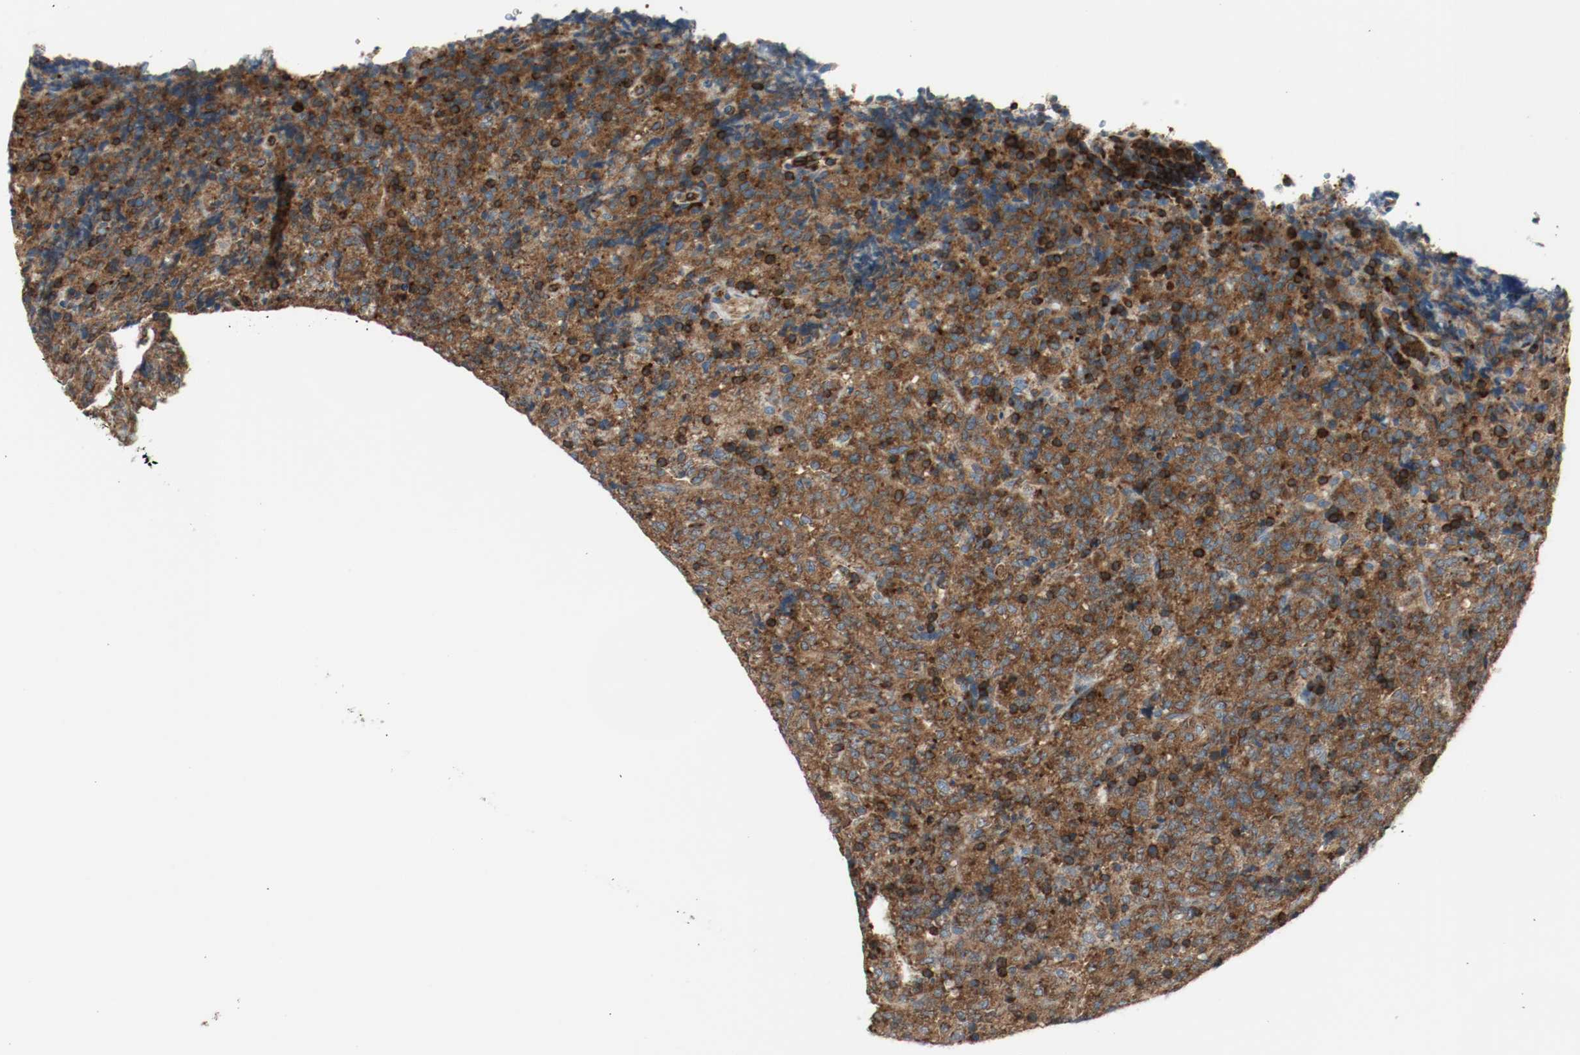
{"staining": {"intensity": "strong", "quantity": ">75%", "location": "cytoplasmic/membranous"}, "tissue": "lymphoma", "cell_type": "Tumor cells", "image_type": "cancer", "snomed": [{"axis": "morphology", "description": "Malignant lymphoma, non-Hodgkin's type, High grade"}, {"axis": "topography", "description": "Tonsil"}], "caption": "Protein staining of high-grade malignant lymphoma, non-Hodgkin's type tissue demonstrates strong cytoplasmic/membranous positivity in approximately >75% of tumor cells.", "gene": "PLCG1", "patient": {"sex": "female", "age": 36}}